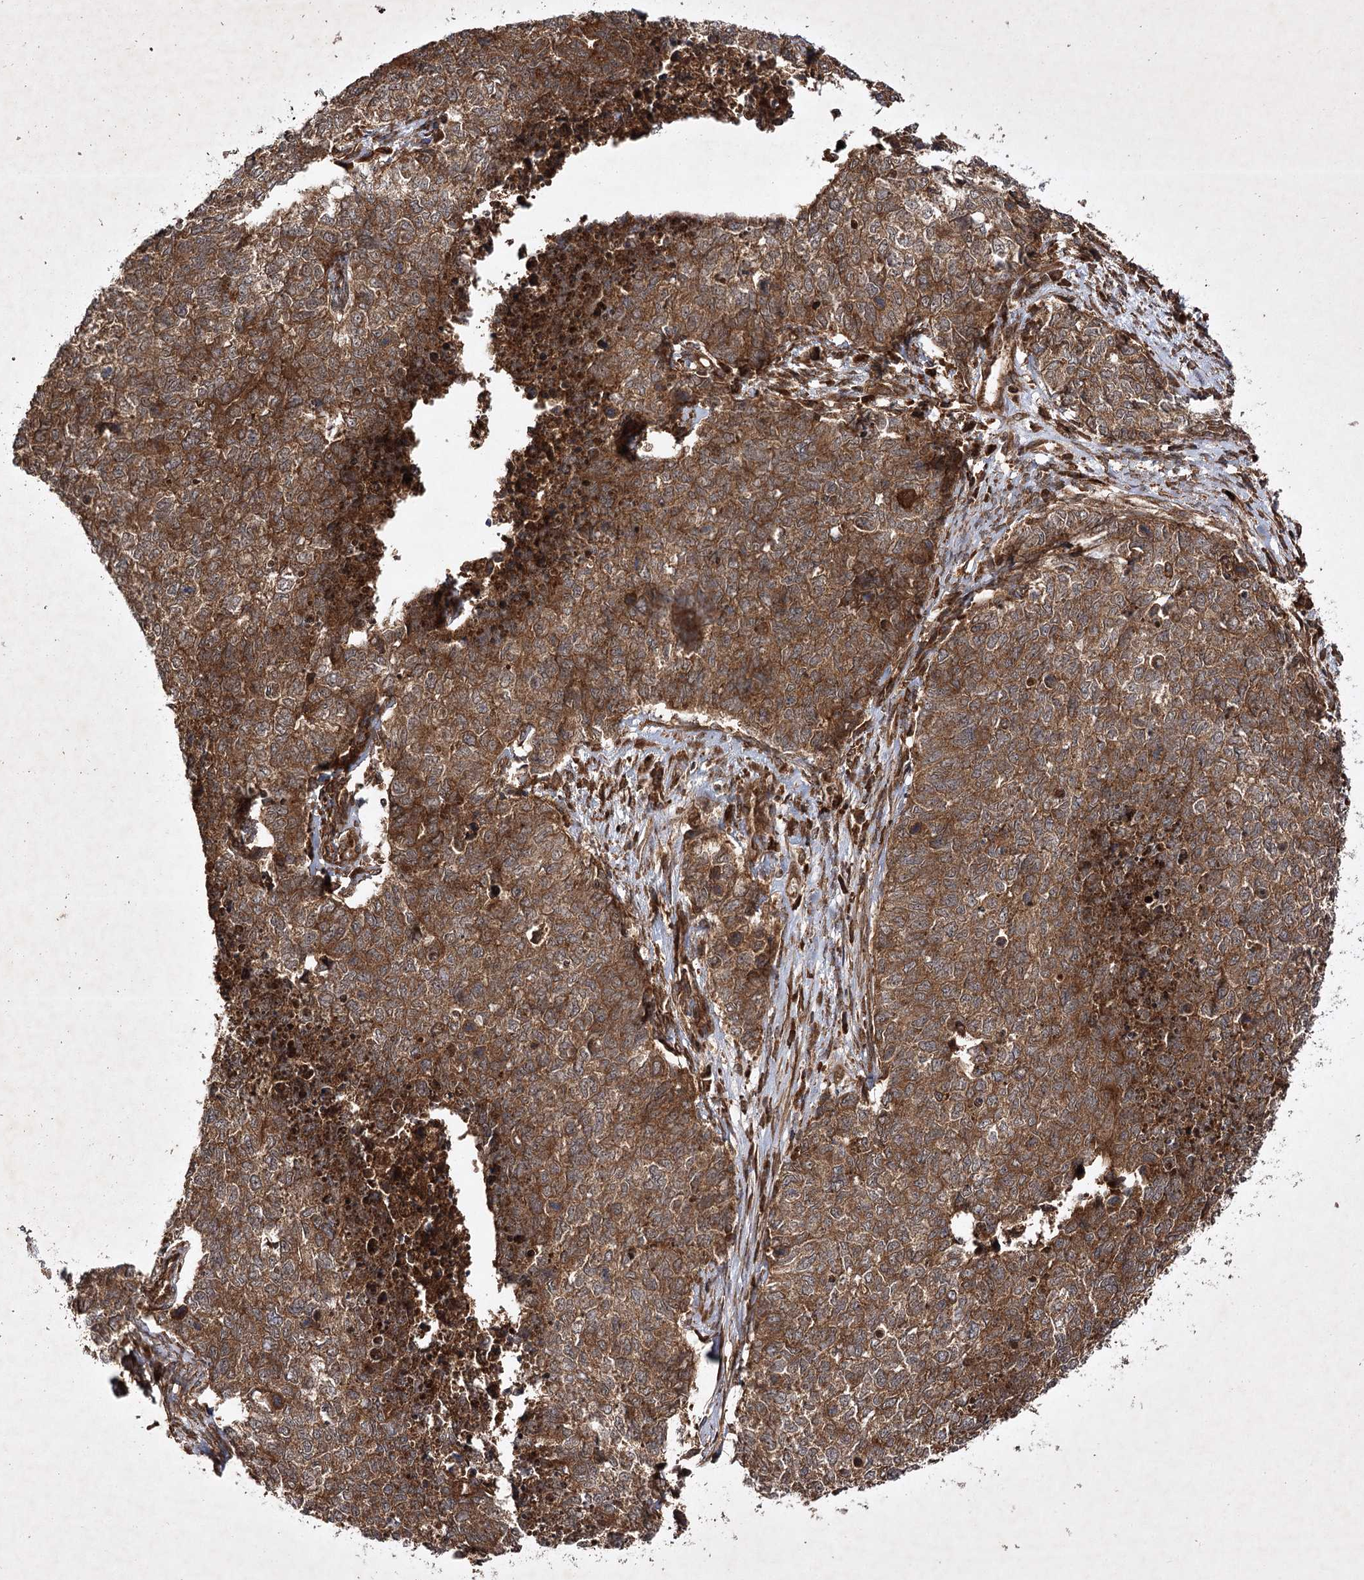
{"staining": {"intensity": "moderate", "quantity": ">75%", "location": "cytoplasmic/membranous"}, "tissue": "cervical cancer", "cell_type": "Tumor cells", "image_type": "cancer", "snomed": [{"axis": "morphology", "description": "Squamous cell carcinoma, NOS"}, {"axis": "topography", "description": "Cervix"}], "caption": "This image displays cervical cancer (squamous cell carcinoma) stained with IHC to label a protein in brown. The cytoplasmic/membranous of tumor cells show moderate positivity for the protein. Nuclei are counter-stained blue.", "gene": "DNAJC13", "patient": {"sex": "female", "age": 63}}